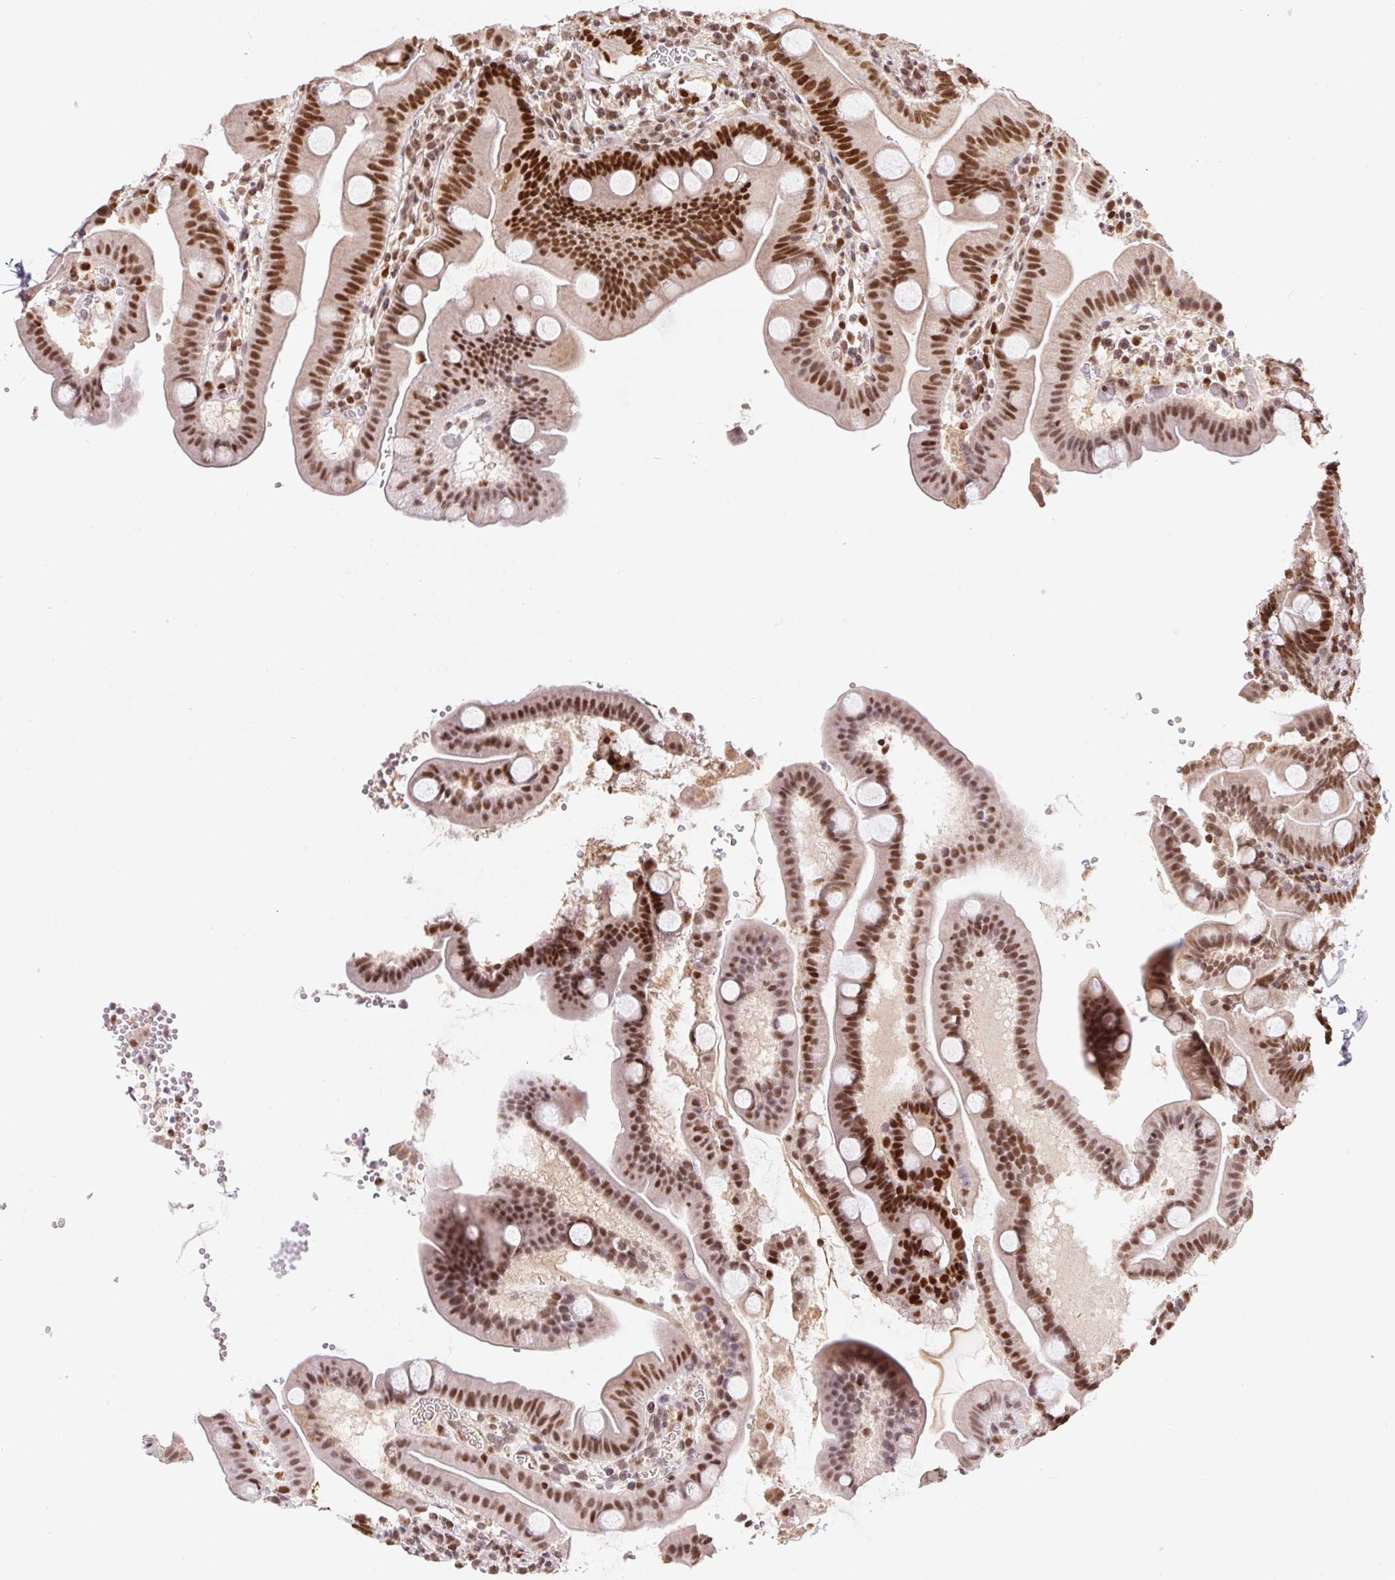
{"staining": {"intensity": "strong", "quantity": ">75%", "location": "nuclear"}, "tissue": "duodenum", "cell_type": "Glandular cells", "image_type": "normal", "snomed": [{"axis": "morphology", "description": "Normal tissue, NOS"}, {"axis": "topography", "description": "Duodenum"}], "caption": "IHC of normal duodenum exhibits high levels of strong nuclear expression in about >75% of glandular cells.", "gene": "POLD3", "patient": {"sex": "male", "age": 59}}